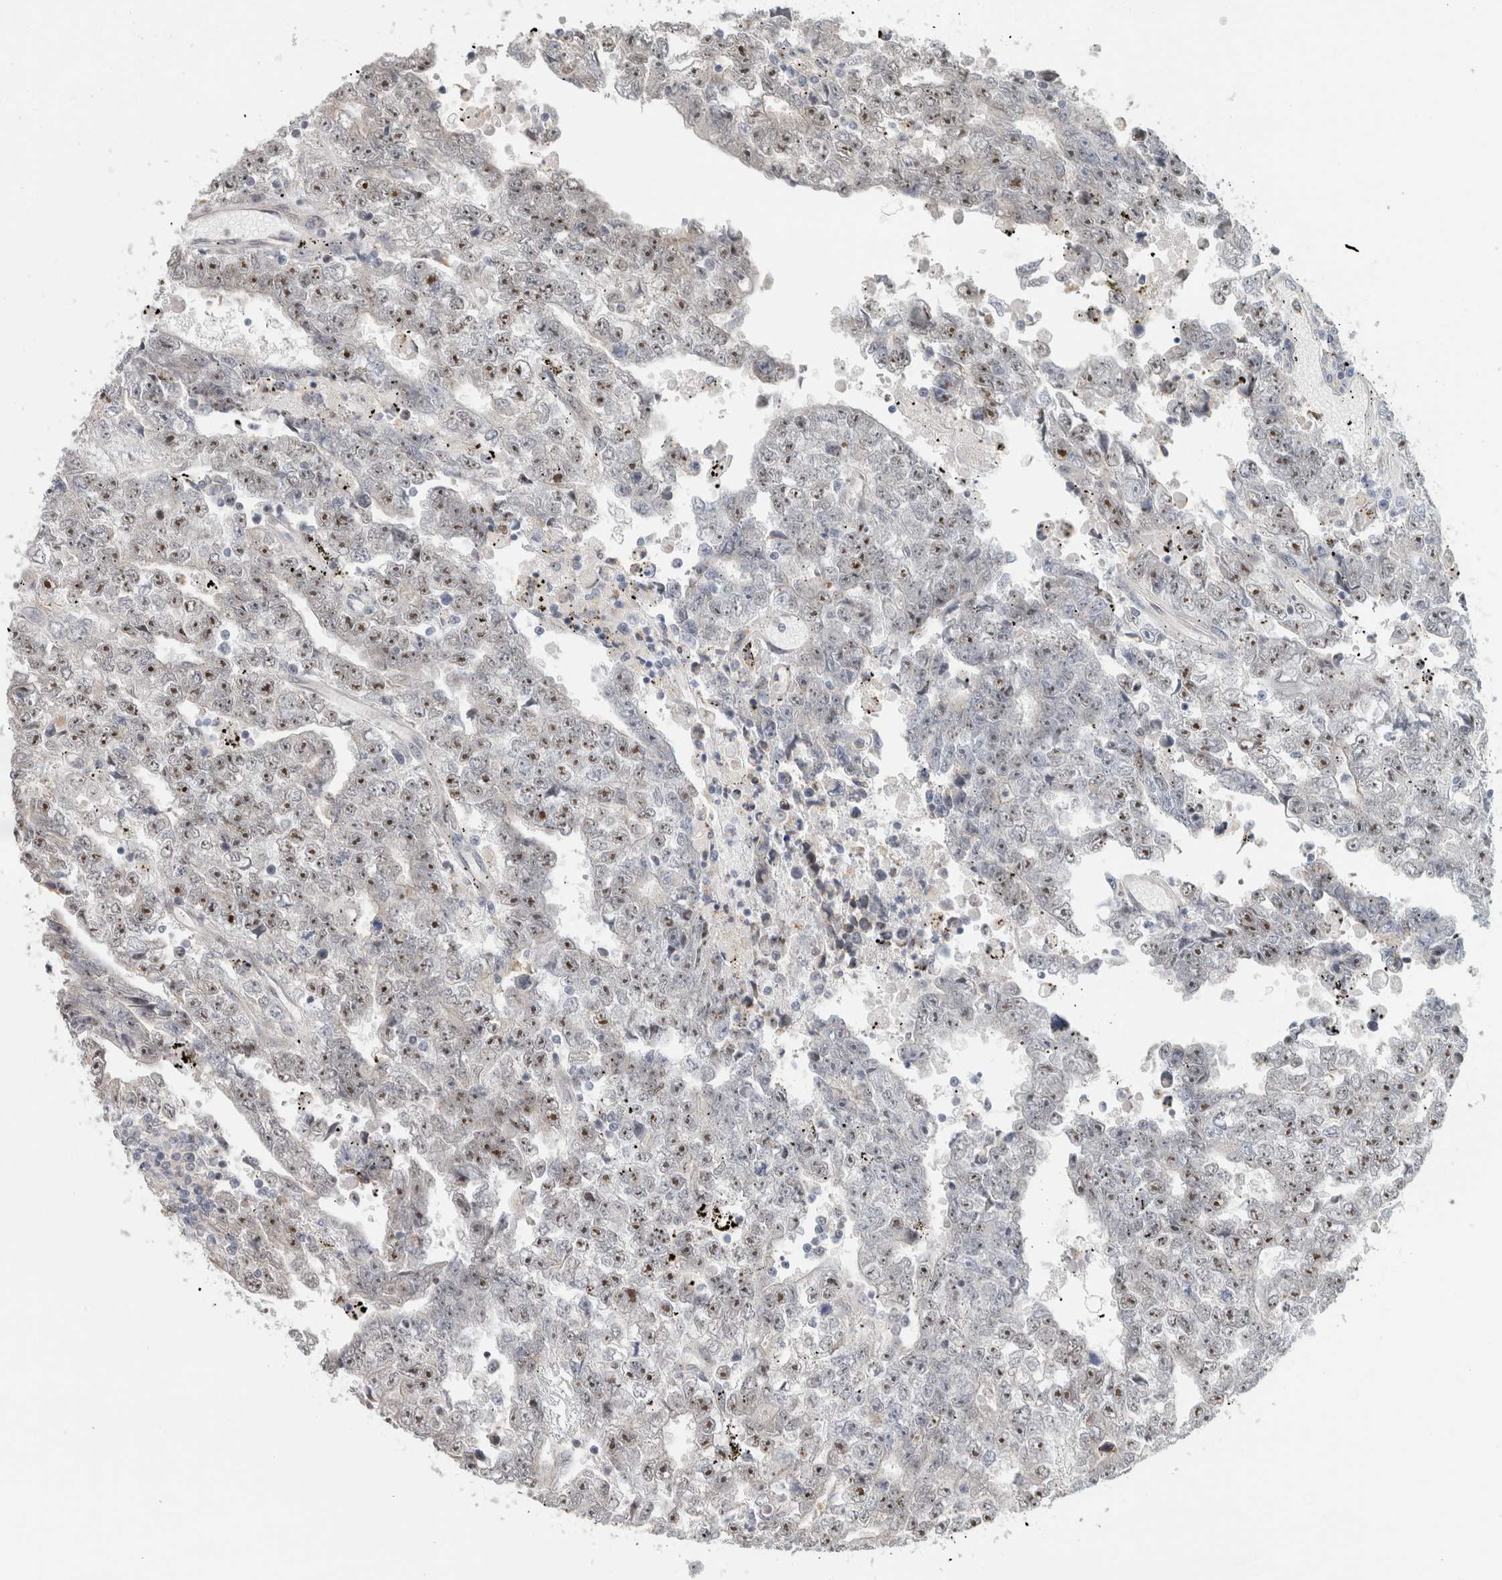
{"staining": {"intensity": "moderate", "quantity": ">75%", "location": "nuclear"}, "tissue": "testis cancer", "cell_type": "Tumor cells", "image_type": "cancer", "snomed": [{"axis": "morphology", "description": "Carcinoma, Embryonal, NOS"}, {"axis": "topography", "description": "Testis"}], "caption": "Moderate nuclear expression for a protein is seen in about >75% of tumor cells of embryonal carcinoma (testis) using immunohistochemistry.", "gene": "NAB2", "patient": {"sex": "male", "age": 25}}